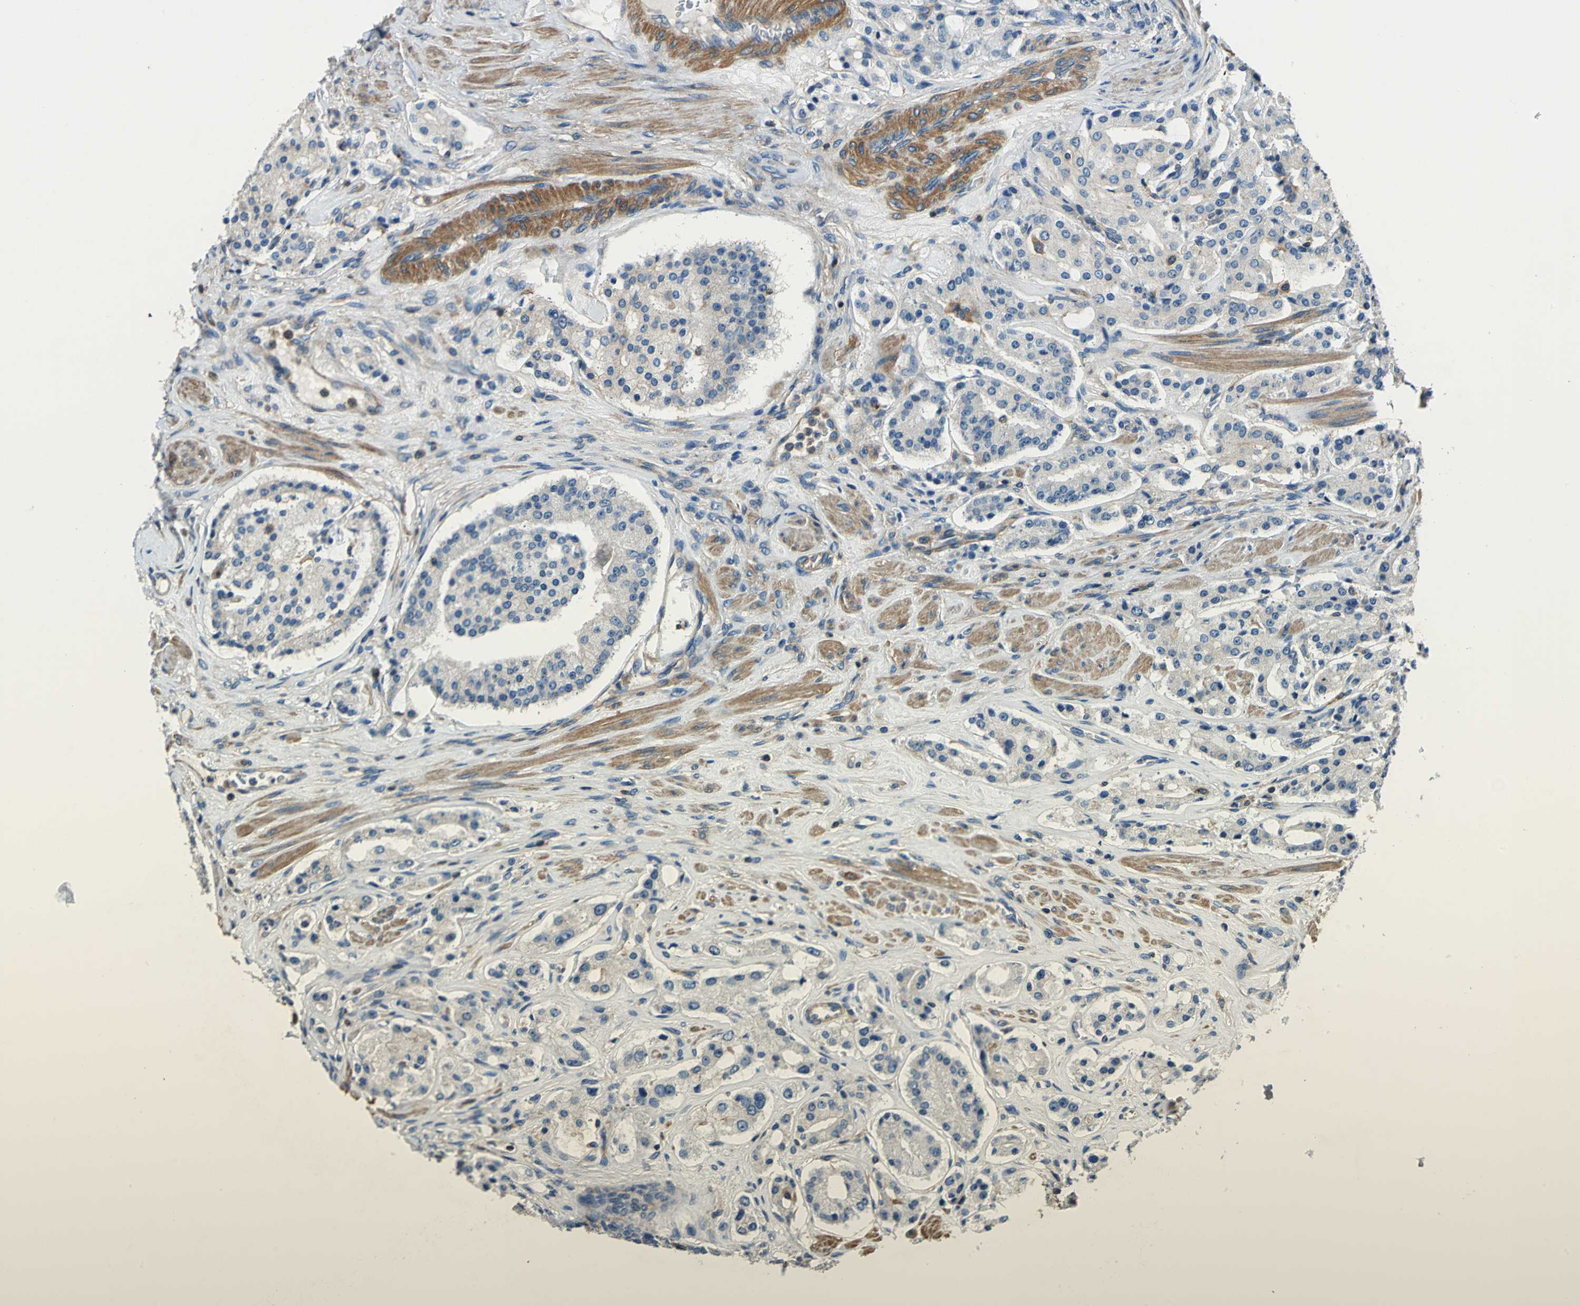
{"staining": {"intensity": "weak", "quantity": "<25%", "location": "cytoplasmic/membranous"}, "tissue": "prostate cancer", "cell_type": "Tumor cells", "image_type": "cancer", "snomed": [{"axis": "morphology", "description": "Adenocarcinoma, Medium grade"}, {"axis": "topography", "description": "Prostate"}], "caption": "IHC micrograph of neoplastic tissue: prostate medium-grade adenocarcinoma stained with DAB demonstrates no significant protein expression in tumor cells.", "gene": "DDX3Y", "patient": {"sex": "male", "age": 72}}